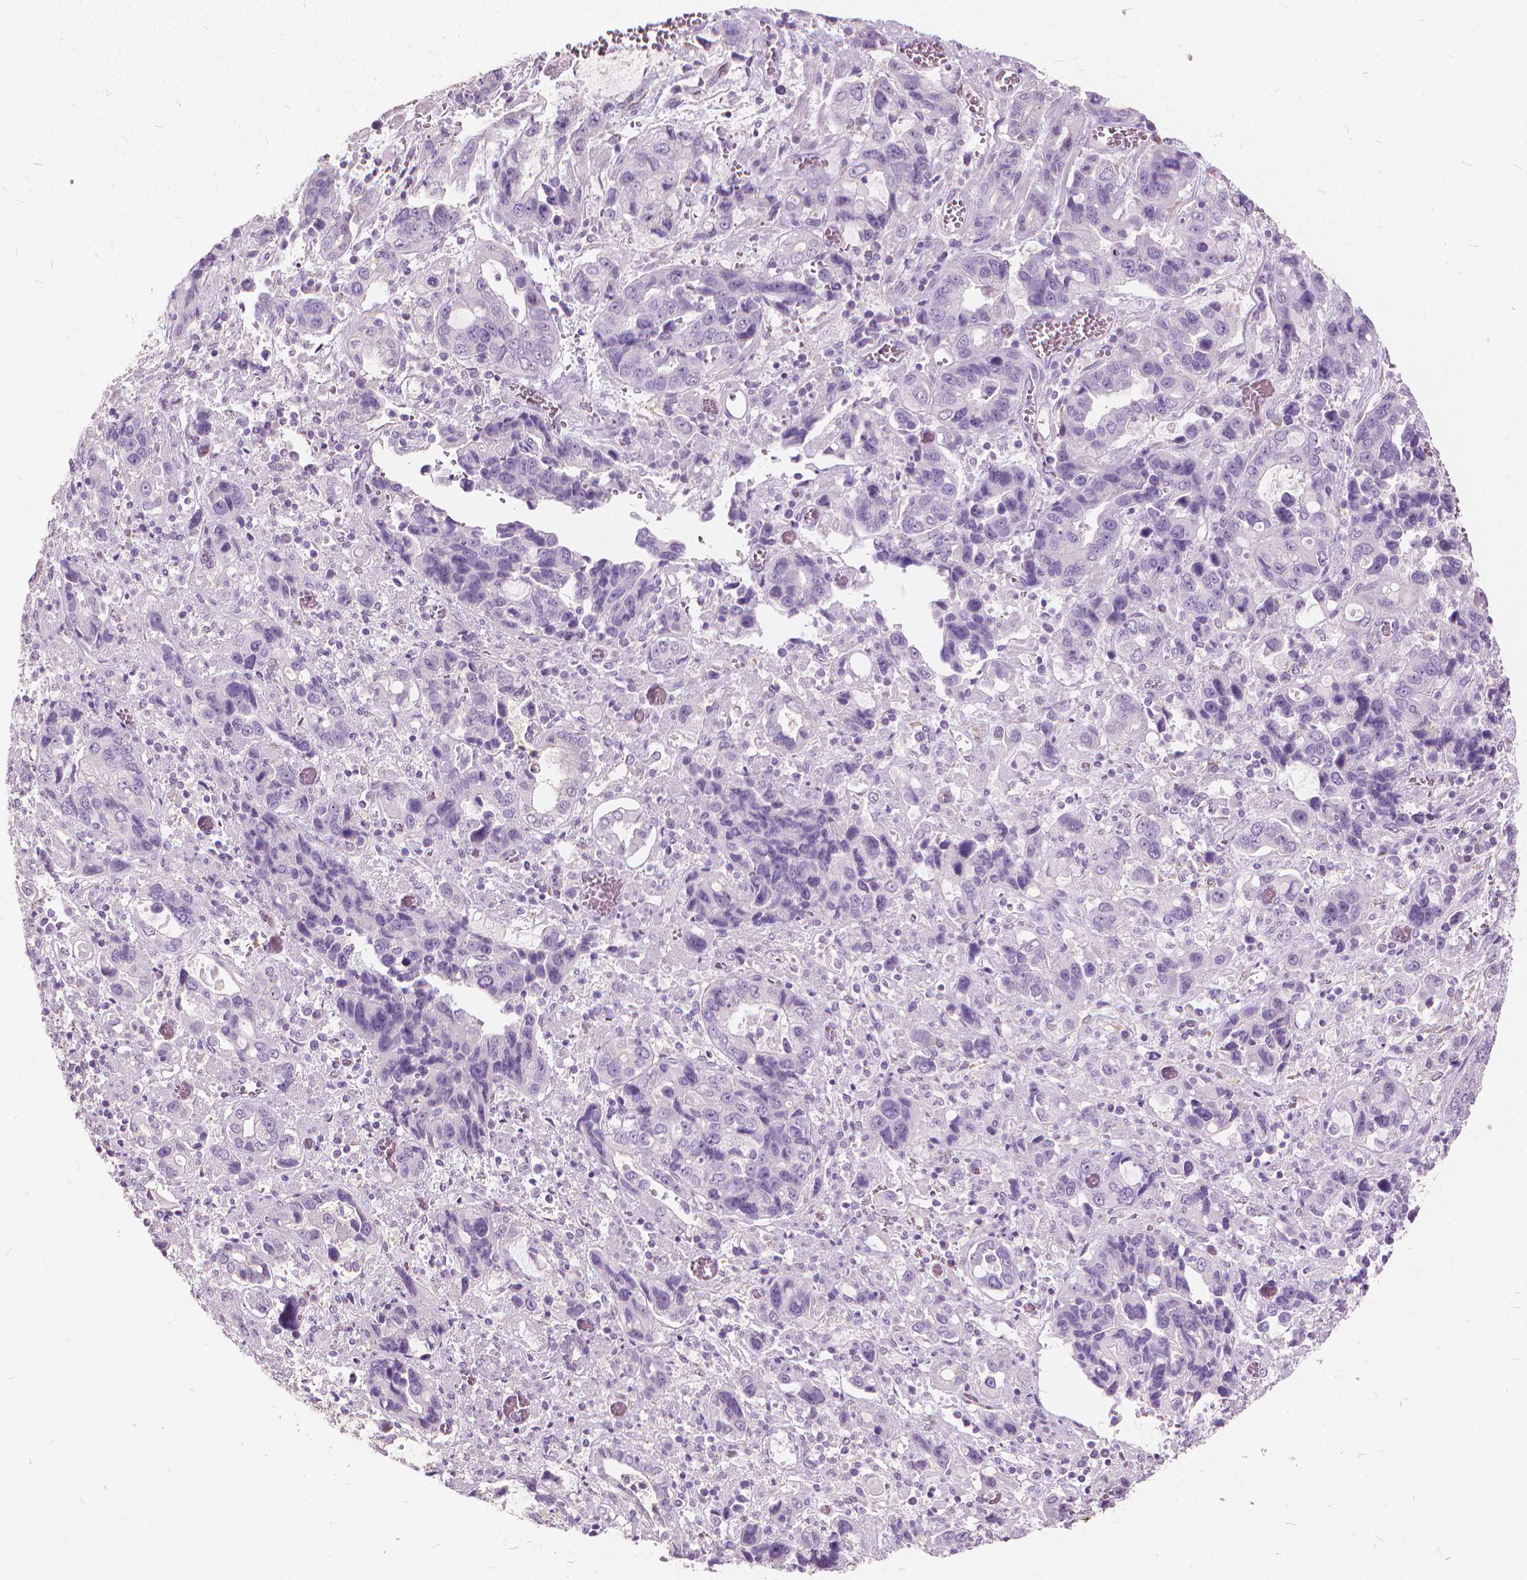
{"staining": {"intensity": "negative", "quantity": "none", "location": "none"}, "tissue": "stomach cancer", "cell_type": "Tumor cells", "image_type": "cancer", "snomed": [{"axis": "morphology", "description": "Adenocarcinoma, NOS"}, {"axis": "topography", "description": "Stomach, upper"}], "caption": "Stomach adenocarcinoma stained for a protein using IHC shows no expression tumor cells.", "gene": "DNM1", "patient": {"sex": "female", "age": 81}}